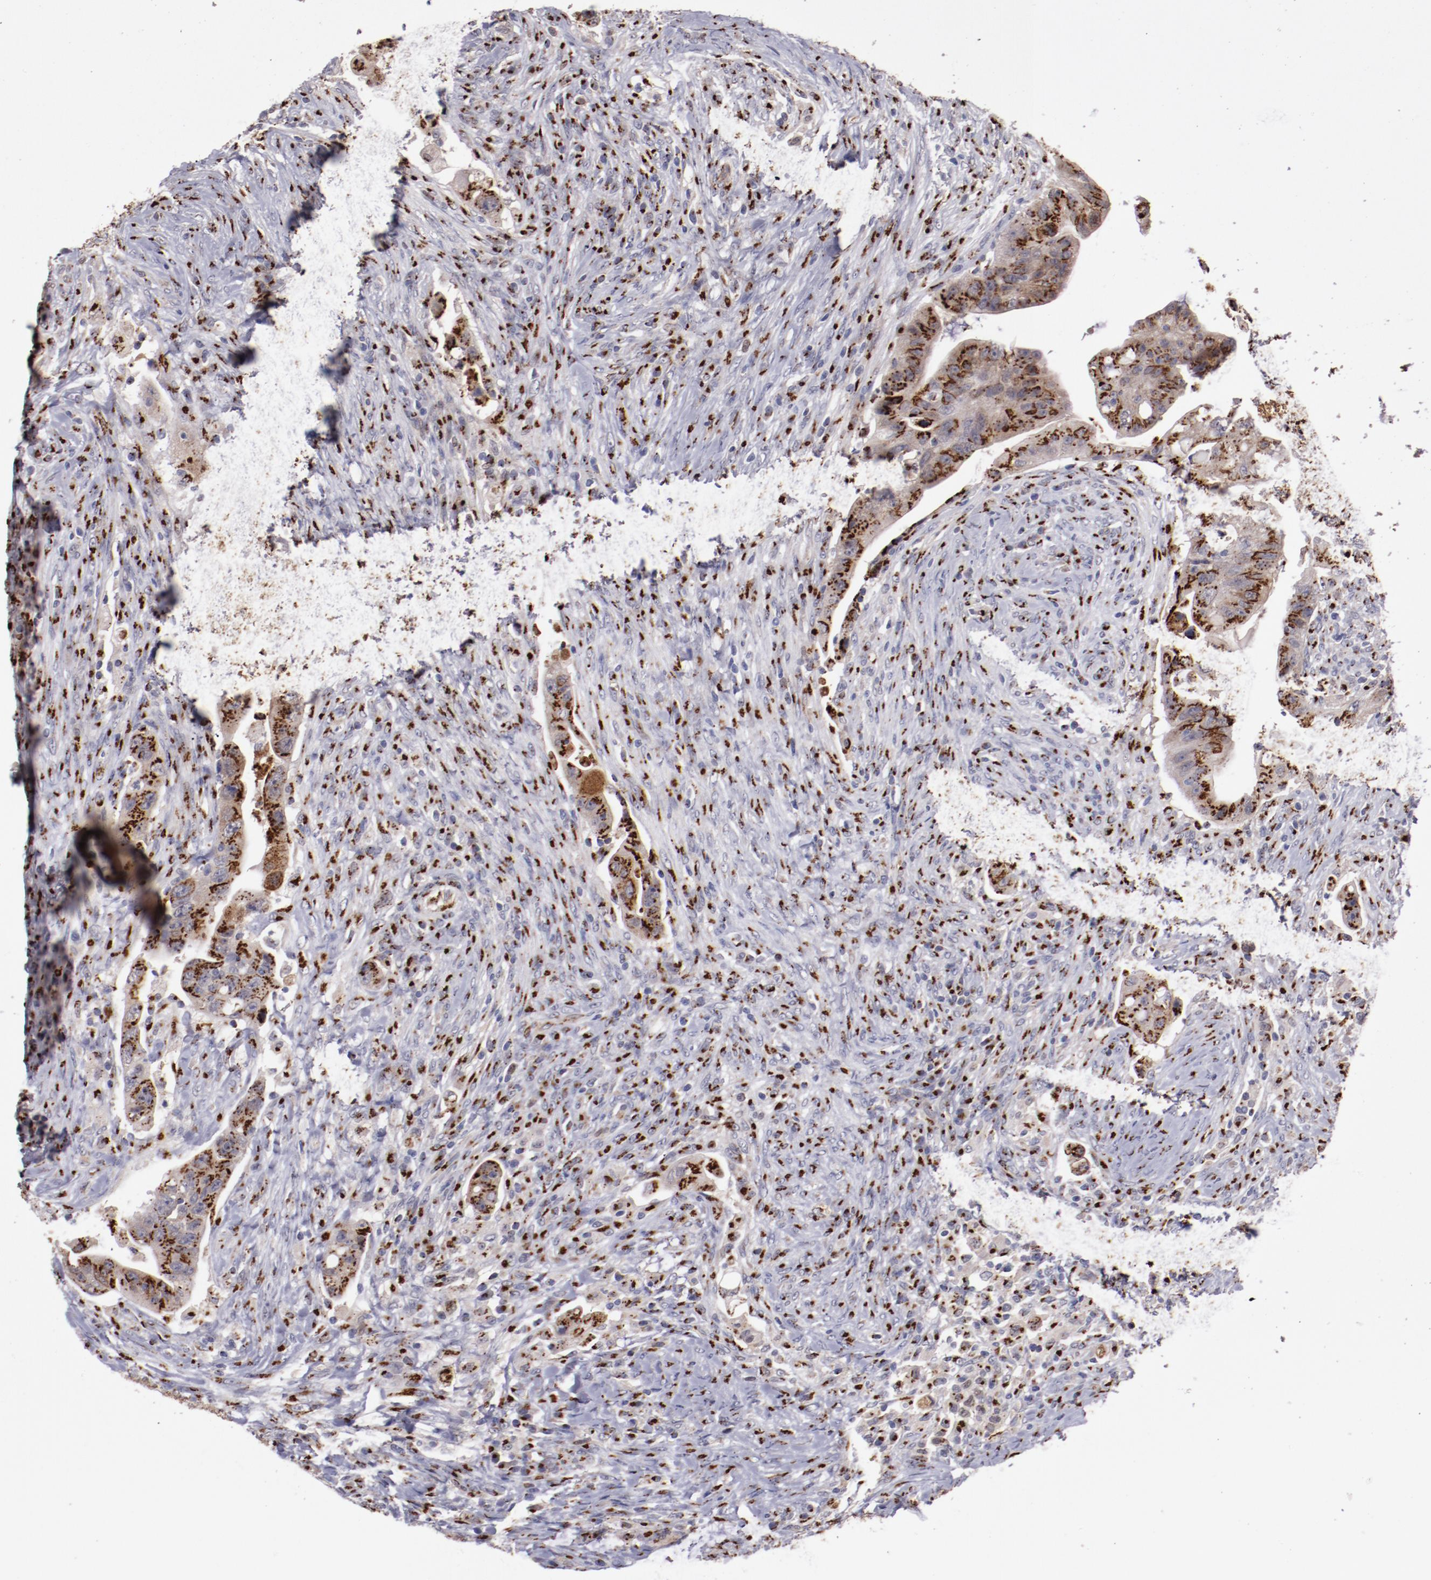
{"staining": {"intensity": "strong", "quantity": ">75%", "location": "cytoplasmic/membranous"}, "tissue": "colorectal cancer", "cell_type": "Tumor cells", "image_type": "cancer", "snomed": [{"axis": "morphology", "description": "Adenocarcinoma, NOS"}, {"axis": "topography", "description": "Rectum"}], "caption": "Immunohistochemical staining of human adenocarcinoma (colorectal) demonstrates high levels of strong cytoplasmic/membranous staining in about >75% of tumor cells. The staining was performed using DAB (3,3'-diaminobenzidine), with brown indicating positive protein expression. Nuclei are stained blue with hematoxylin.", "gene": "GOLIM4", "patient": {"sex": "female", "age": 71}}